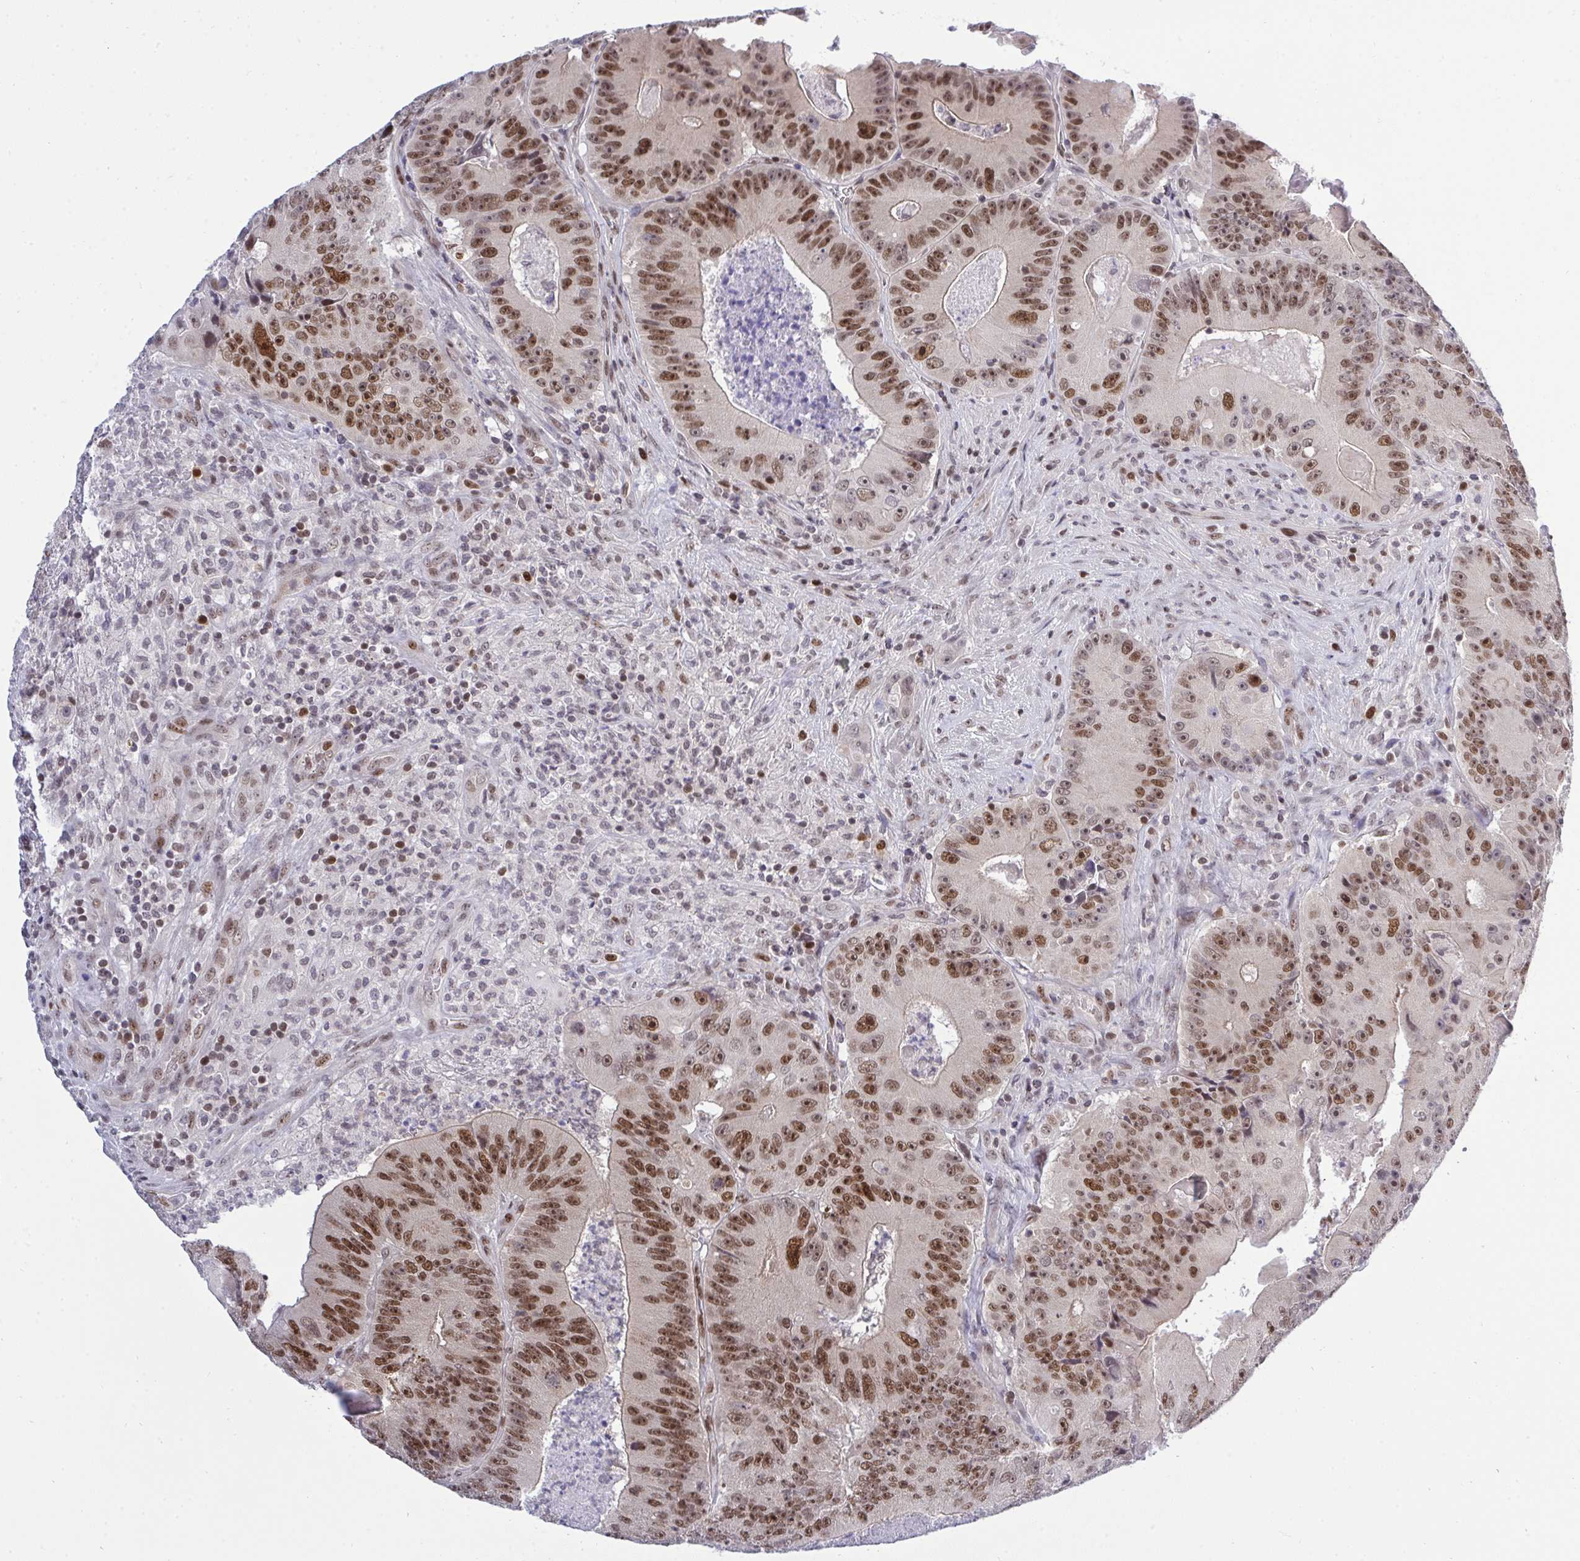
{"staining": {"intensity": "moderate", "quantity": ">75%", "location": "nuclear"}, "tissue": "colorectal cancer", "cell_type": "Tumor cells", "image_type": "cancer", "snomed": [{"axis": "morphology", "description": "Adenocarcinoma, NOS"}, {"axis": "topography", "description": "Colon"}], "caption": "Immunohistochemistry micrograph of neoplastic tissue: colorectal adenocarcinoma stained using immunohistochemistry (IHC) displays medium levels of moderate protein expression localized specifically in the nuclear of tumor cells, appearing as a nuclear brown color.", "gene": "RFC4", "patient": {"sex": "female", "age": 86}}